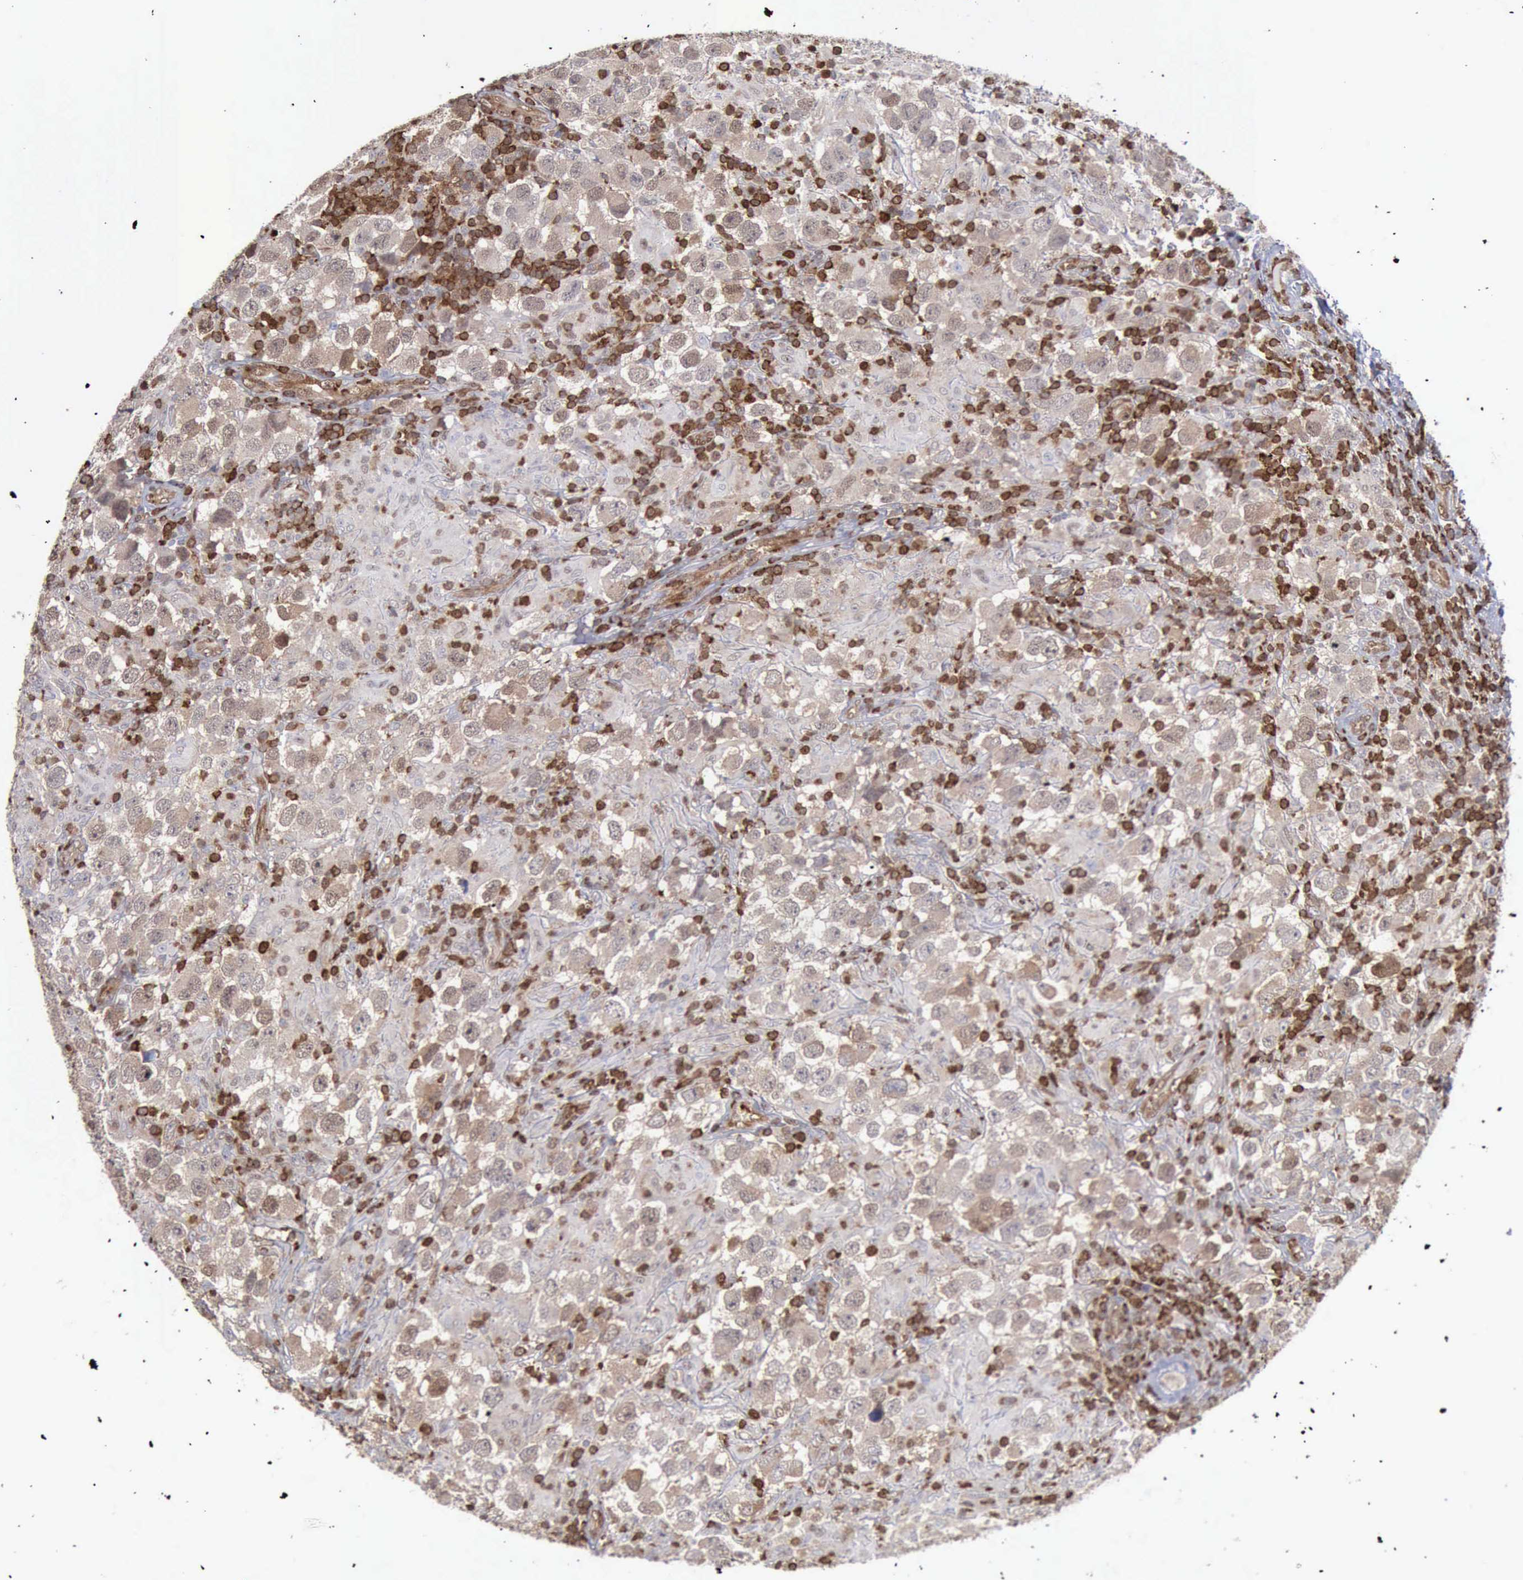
{"staining": {"intensity": "moderate", "quantity": ">75%", "location": "cytoplasmic/membranous,nuclear"}, "tissue": "testis cancer", "cell_type": "Tumor cells", "image_type": "cancer", "snomed": [{"axis": "morphology", "description": "Carcinoma, Embryonal, NOS"}, {"axis": "topography", "description": "Testis"}], "caption": "Protein expression by IHC displays moderate cytoplasmic/membranous and nuclear positivity in about >75% of tumor cells in testis cancer (embryonal carcinoma).", "gene": "PDCD4", "patient": {"sex": "male", "age": 21}}